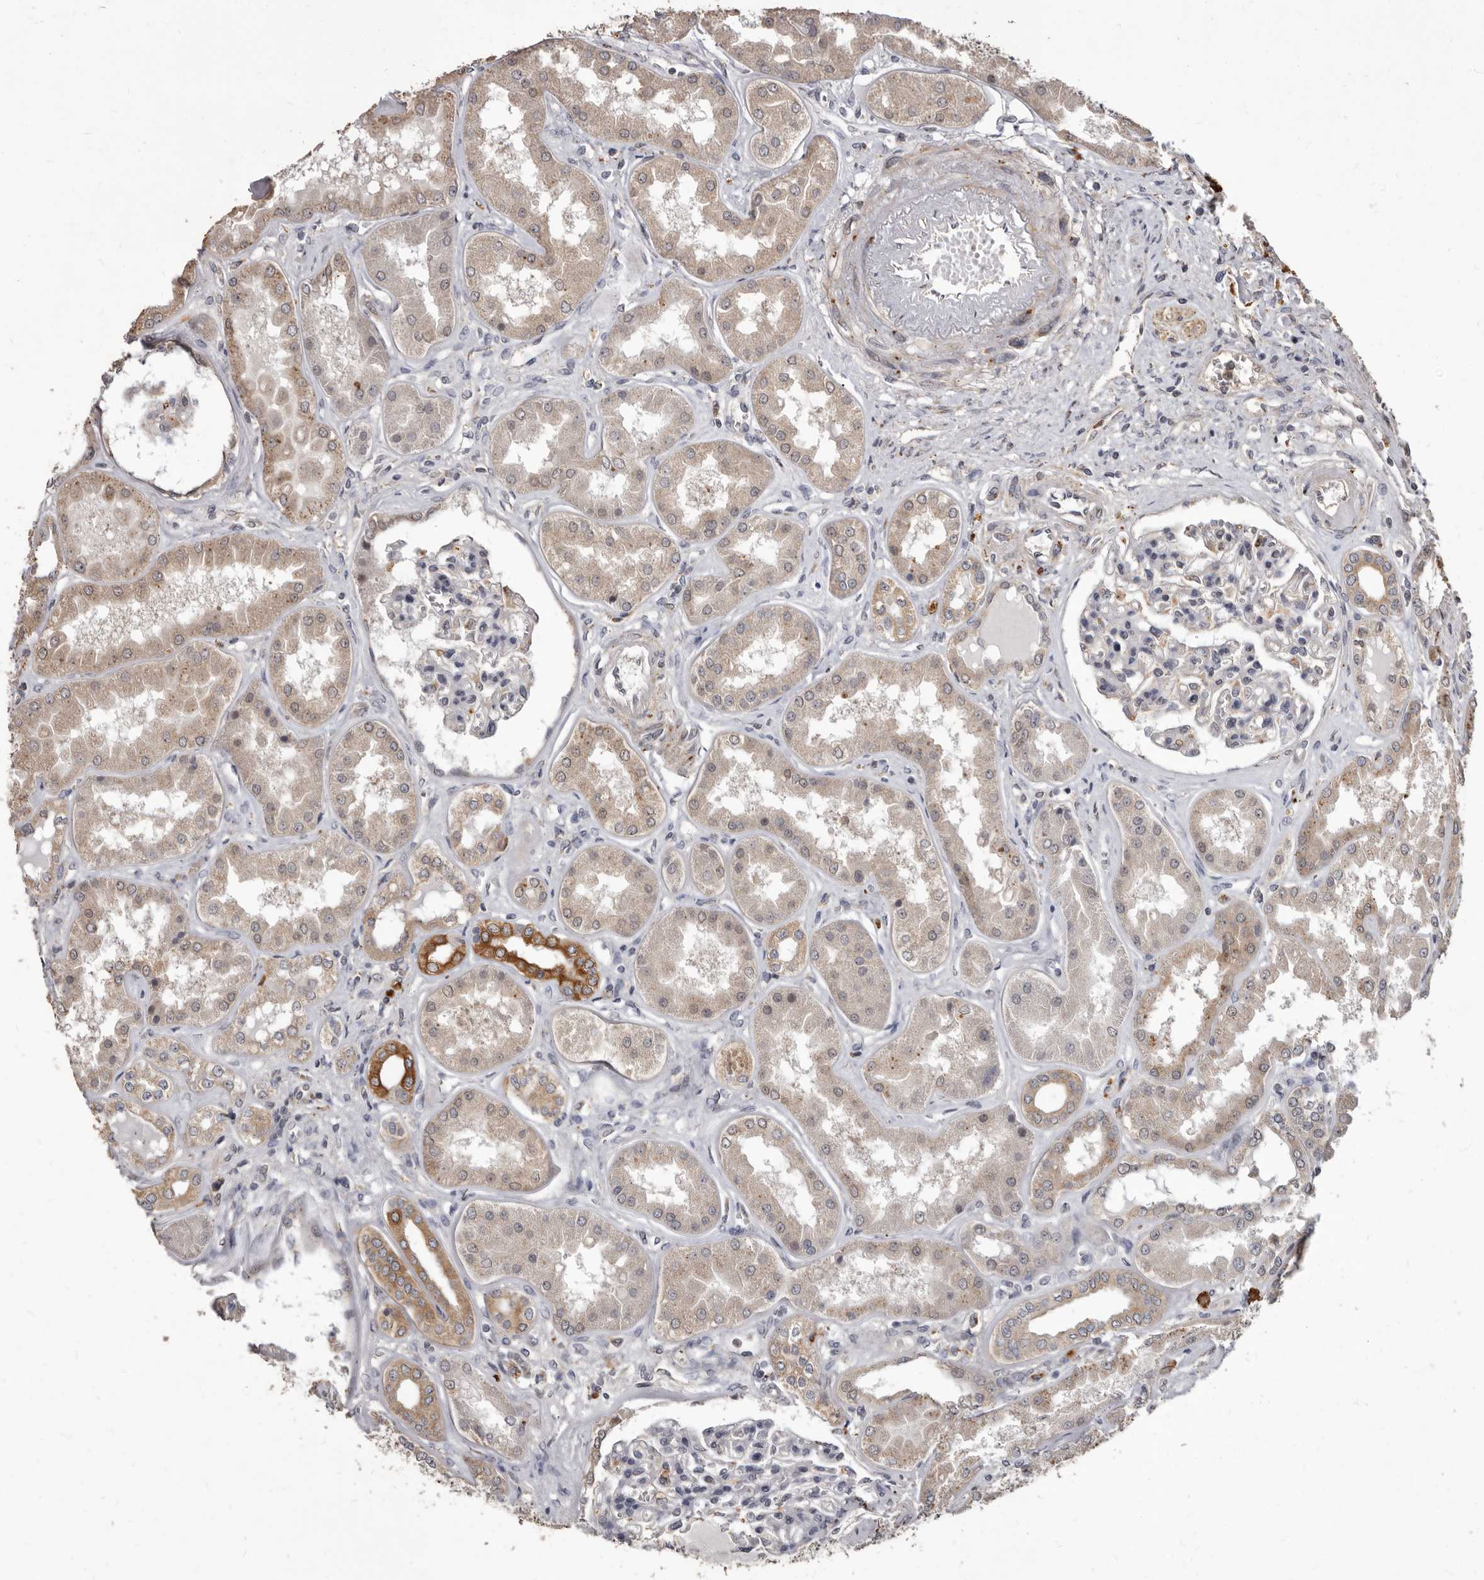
{"staining": {"intensity": "negative", "quantity": "none", "location": "none"}, "tissue": "kidney", "cell_type": "Cells in glomeruli", "image_type": "normal", "snomed": [{"axis": "morphology", "description": "Normal tissue, NOS"}, {"axis": "topography", "description": "Kidney"}], "caption": "Micrograph shows no protein staining in cells in glomeruli of benign kidney. (DAB (3,3'-diaminobenzidine) IHC, high magnification).", "gene": "ACLY", "patient": {"sex": "female", "age": 56}}